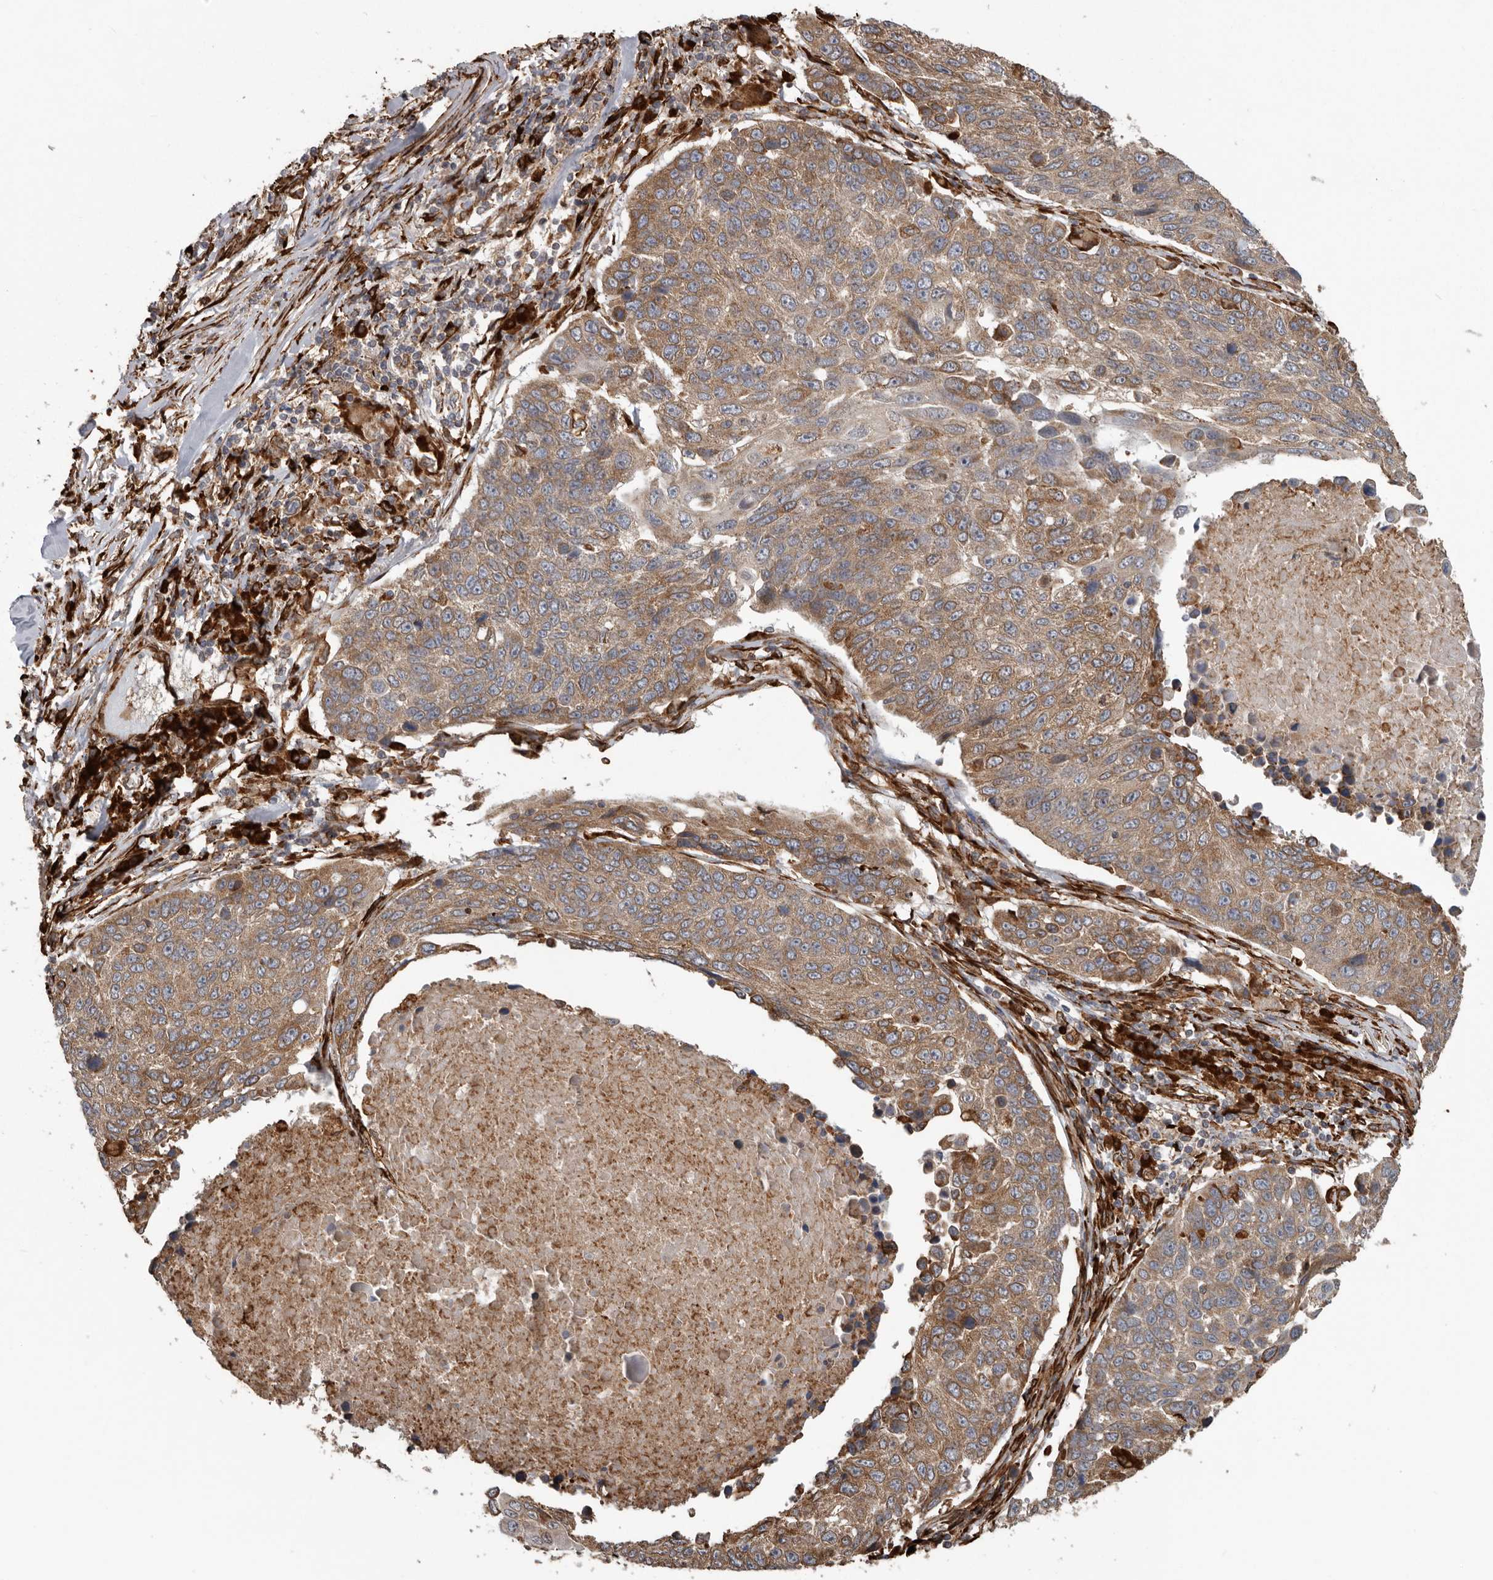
{"staining": {"intensity": "moderate", "quantity": ">75%", "location": "cytoplasmic/membranous"}, "tissue": "lung cancer", "cell_type": "Tumor cells", "image_type": "cancer", "snomed": [{"axis": "morphology", "description": "Squamous cell carcinoma, NOS"}, {"axis": "topography", "description": "Lung"}], "caption": "Immunohistochemistry histopathology image of neoplastic tissue: lung squamous cell carcinoma stained using immunohistochemistry demonstrates medium levels of moderate protein expression localized specifically in the cytoplasmic/membranous of tumor cells, appearing as a cytoplasmic/membranous brown color.", "gene": "CEP350", "patient": {"sex": "male", "age": 66}}